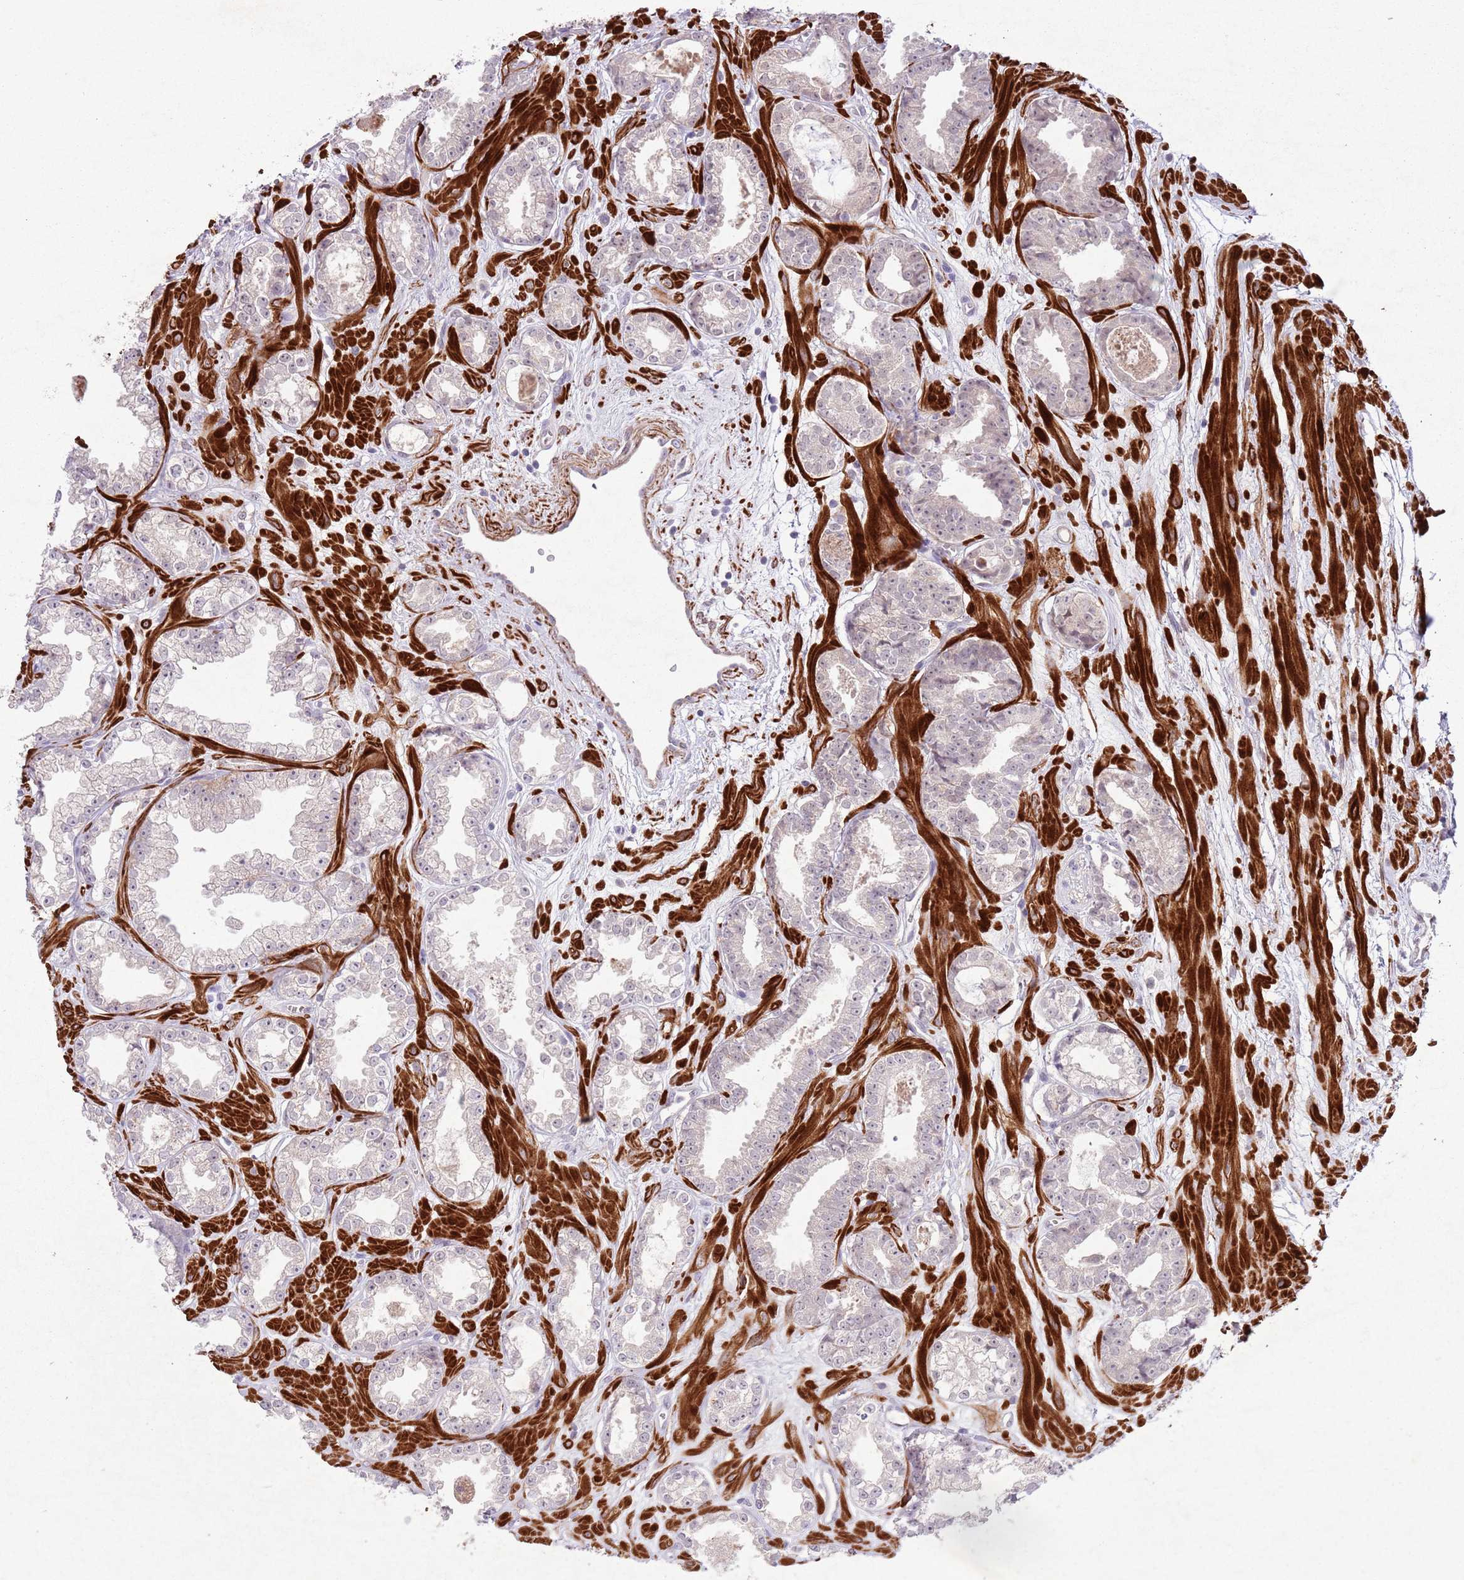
{"staining": {"intensity": "negative", "quantity": "none", "location": "none"}, "tissue": "prostate cancer", "cell_type": "Tumor cells", "image_type": "cancer", "snomed": [{"axis": "morphology", "description": "Adenocarcinoma, Low grade"}, {"axis": "topography", "description": "Prostate"}], "caption": "This is an immunohistochemistry image of human prostate cancer. There is no staining in tumor cells.", "gene": "CCNI", "patient": {"sex": "male", "age": 60}}